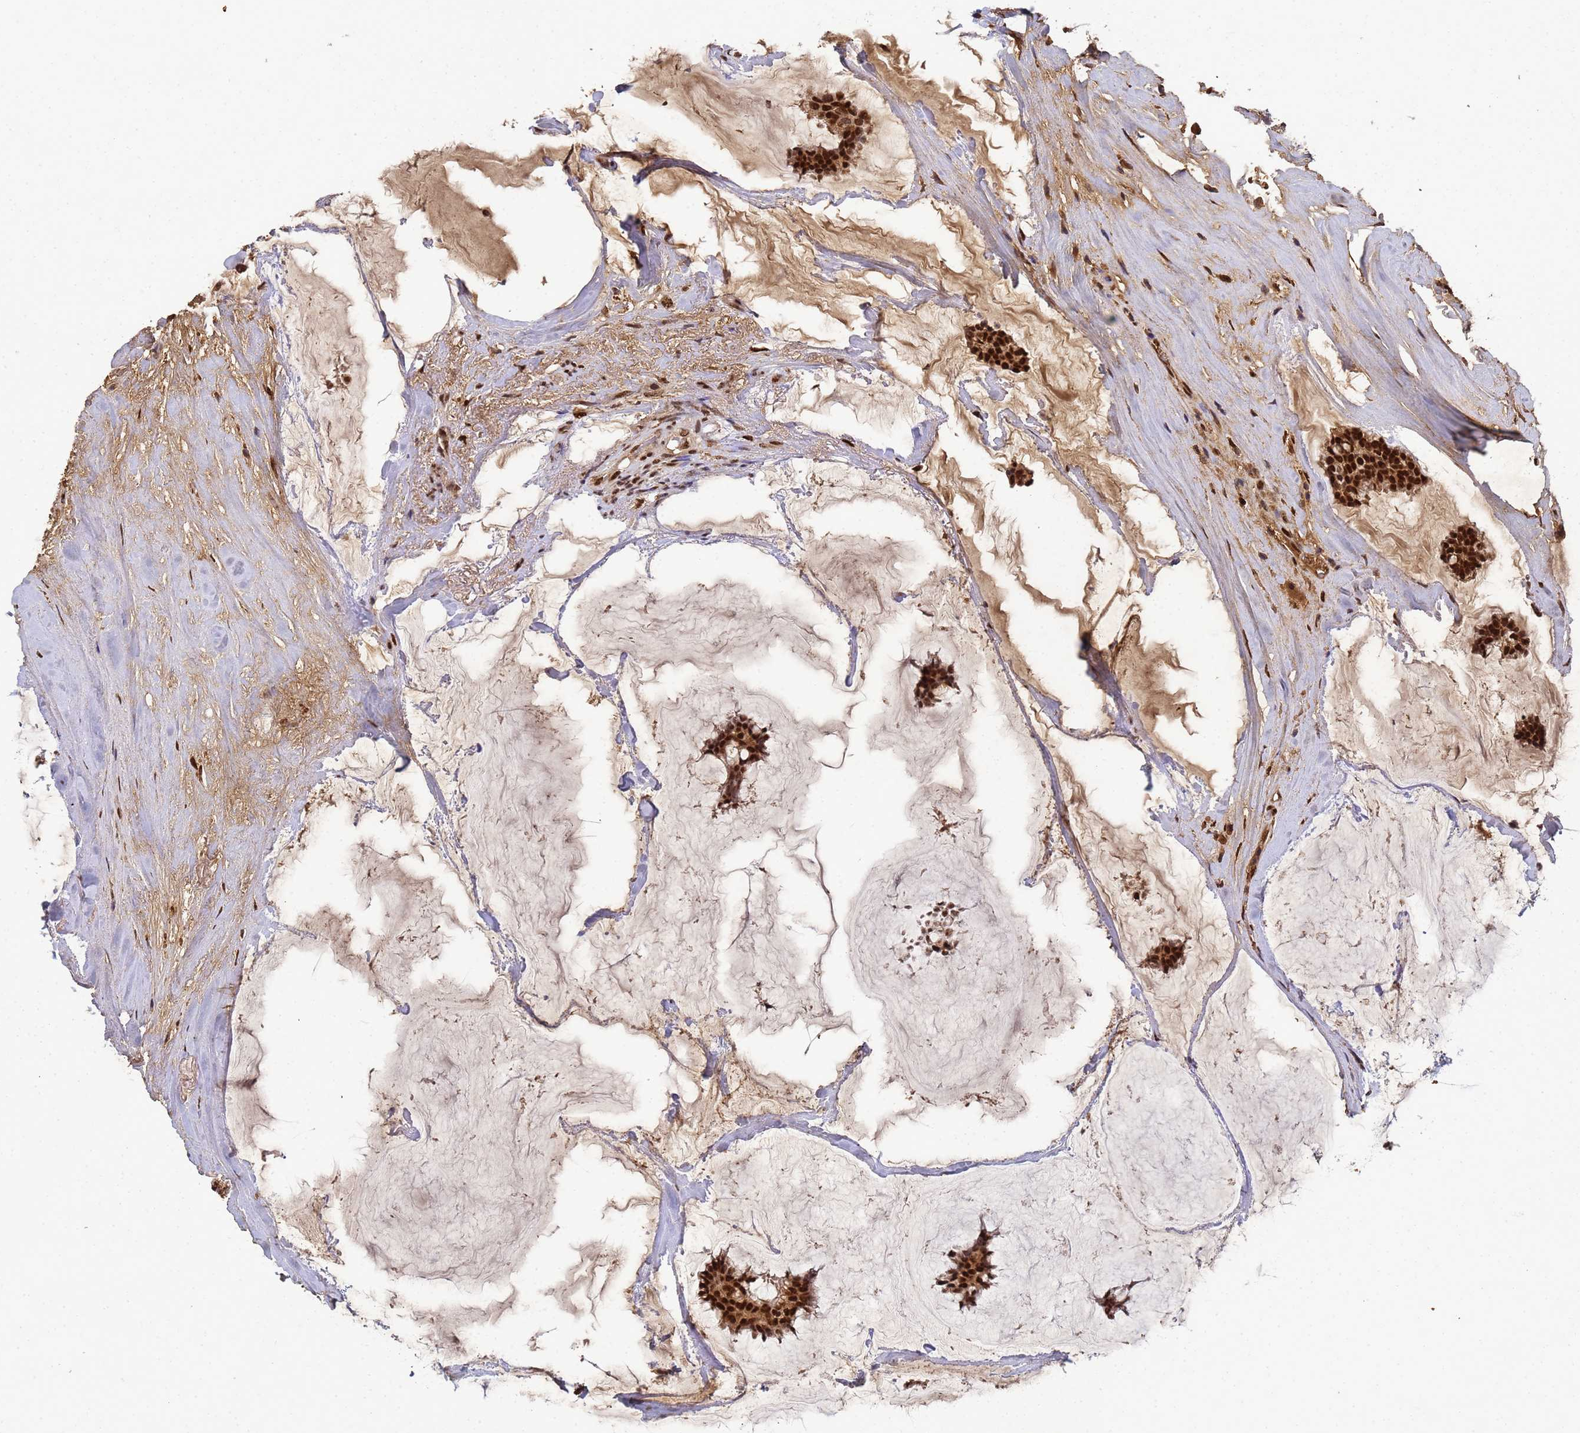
{"staining": {"intensity": "strong", "quantity": ">75%", "location": "cytoplasmic/membranous,nuclear"}, "tissue": "breast cancer", "cell_type": "Tumor cells", "image_type": "cancer", "snomed": [{"axis": "morphology", "description": "Duct carcinoma"}, {"axis": "topography", "description": "Breast"}], "caption": "This image displays breast cancer stained with immunohistochemistry to label a protein in brown. The cytoplasmic/membranous and nuclear of tumor cells show strong positivity for the protein. Nuclei are counter-stained blue.", "gene": "SECISBP2", "patient": {"sex": "female", "age": 93}}